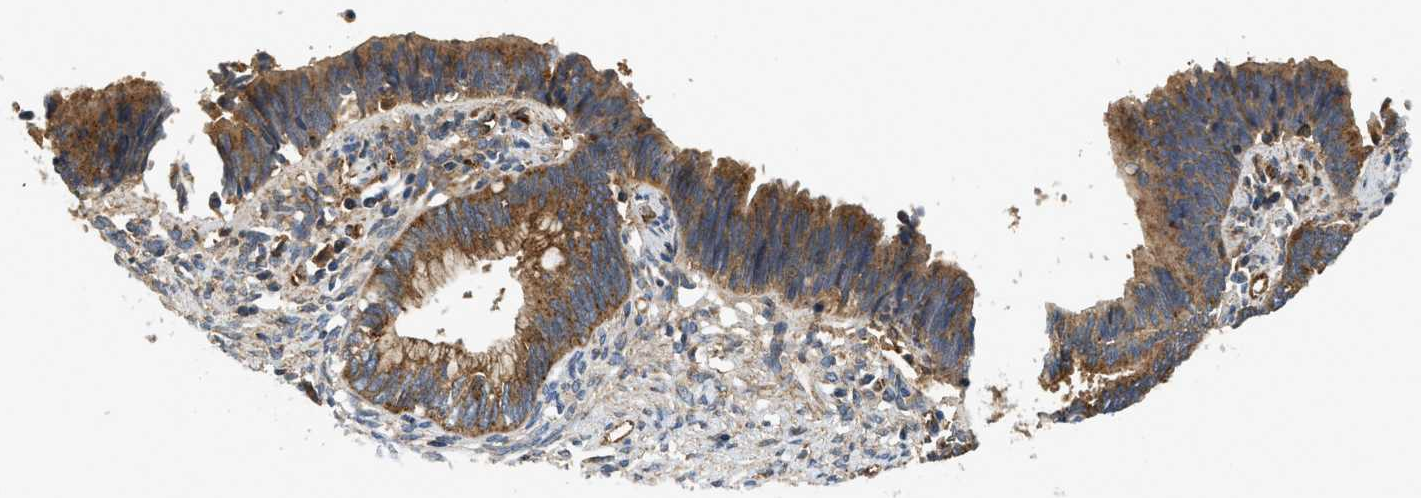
{"staining": {"intensity": "moderate", "quantity": ">75%", "location": "cytoplasmic/membranous"}, "tissue": "cervical cancer", "cell_type": "Tumor cells", "image_type": "cancer", "snomed": [{"axis": "morphology", "description": "Adenocarcinoma, NOS"}, {"axis": "topography", "description": "Cervix"}], "caption": "Adenocarcinoma (cervical) stained for a protein (brown) displays moderate cytoplasmic/membranous positive expression in approximately >75% of tumor cells.", "gene": "HIP1", "patient": {"sex": "female", "age": 44}}